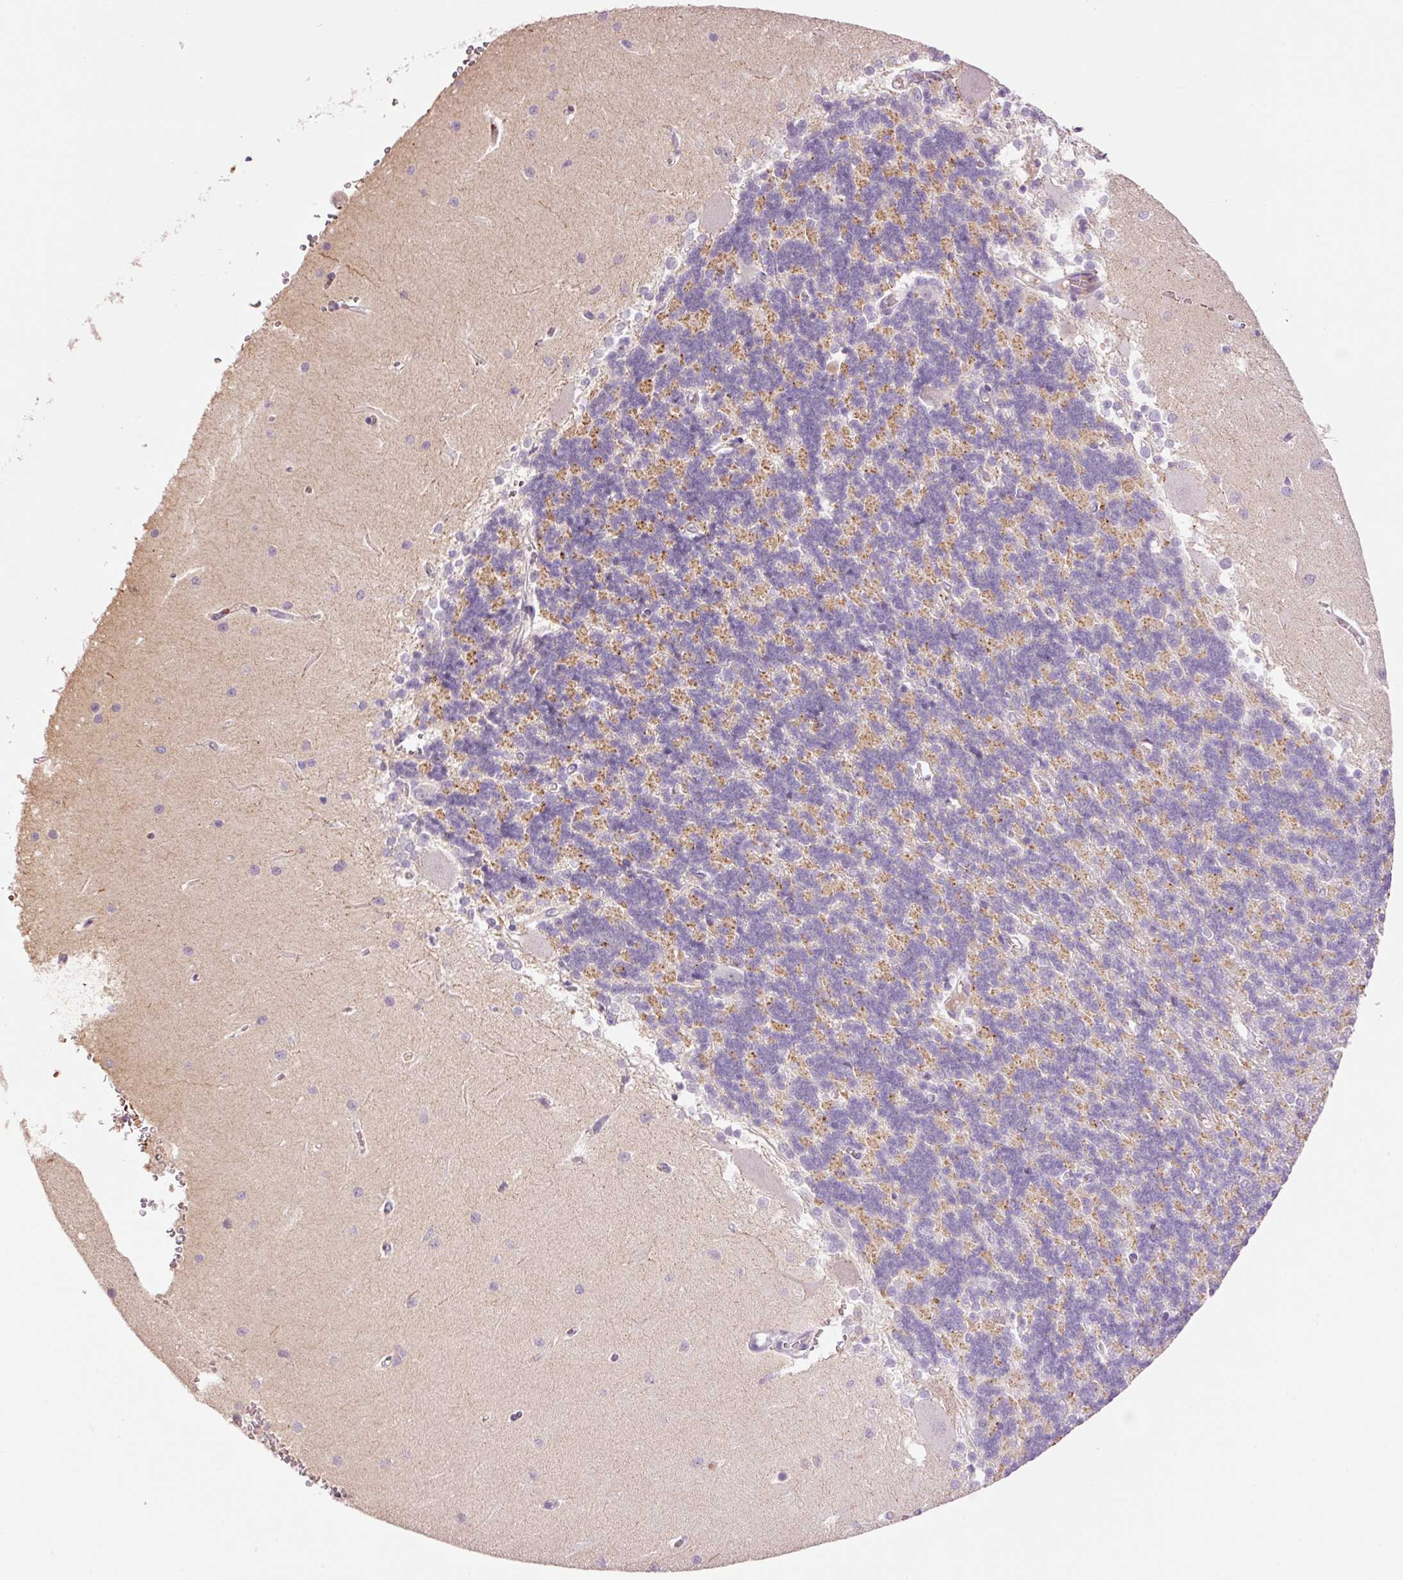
{"staining": {"intensity": "weak", "quantity": "25%-75%", "location": "cytoplasmic/membranous"}, "tissue": "cerebellum", "cell_type": "Cells in granular layer", "image_type": "normal", "snomed": [{"axis": "morphology", "description": "Normal tissue, NOS"}, {"axis": "topography", "description": "Cerebellum"}], "caption": "Protein staining shows weak cytoplasmic/membranous staining in approximately 25%-75% of cells in granular layer in unremarkable cerebellum.", "gene": "LY6G6D", "patient": {"sex": "male", "age": 37}}